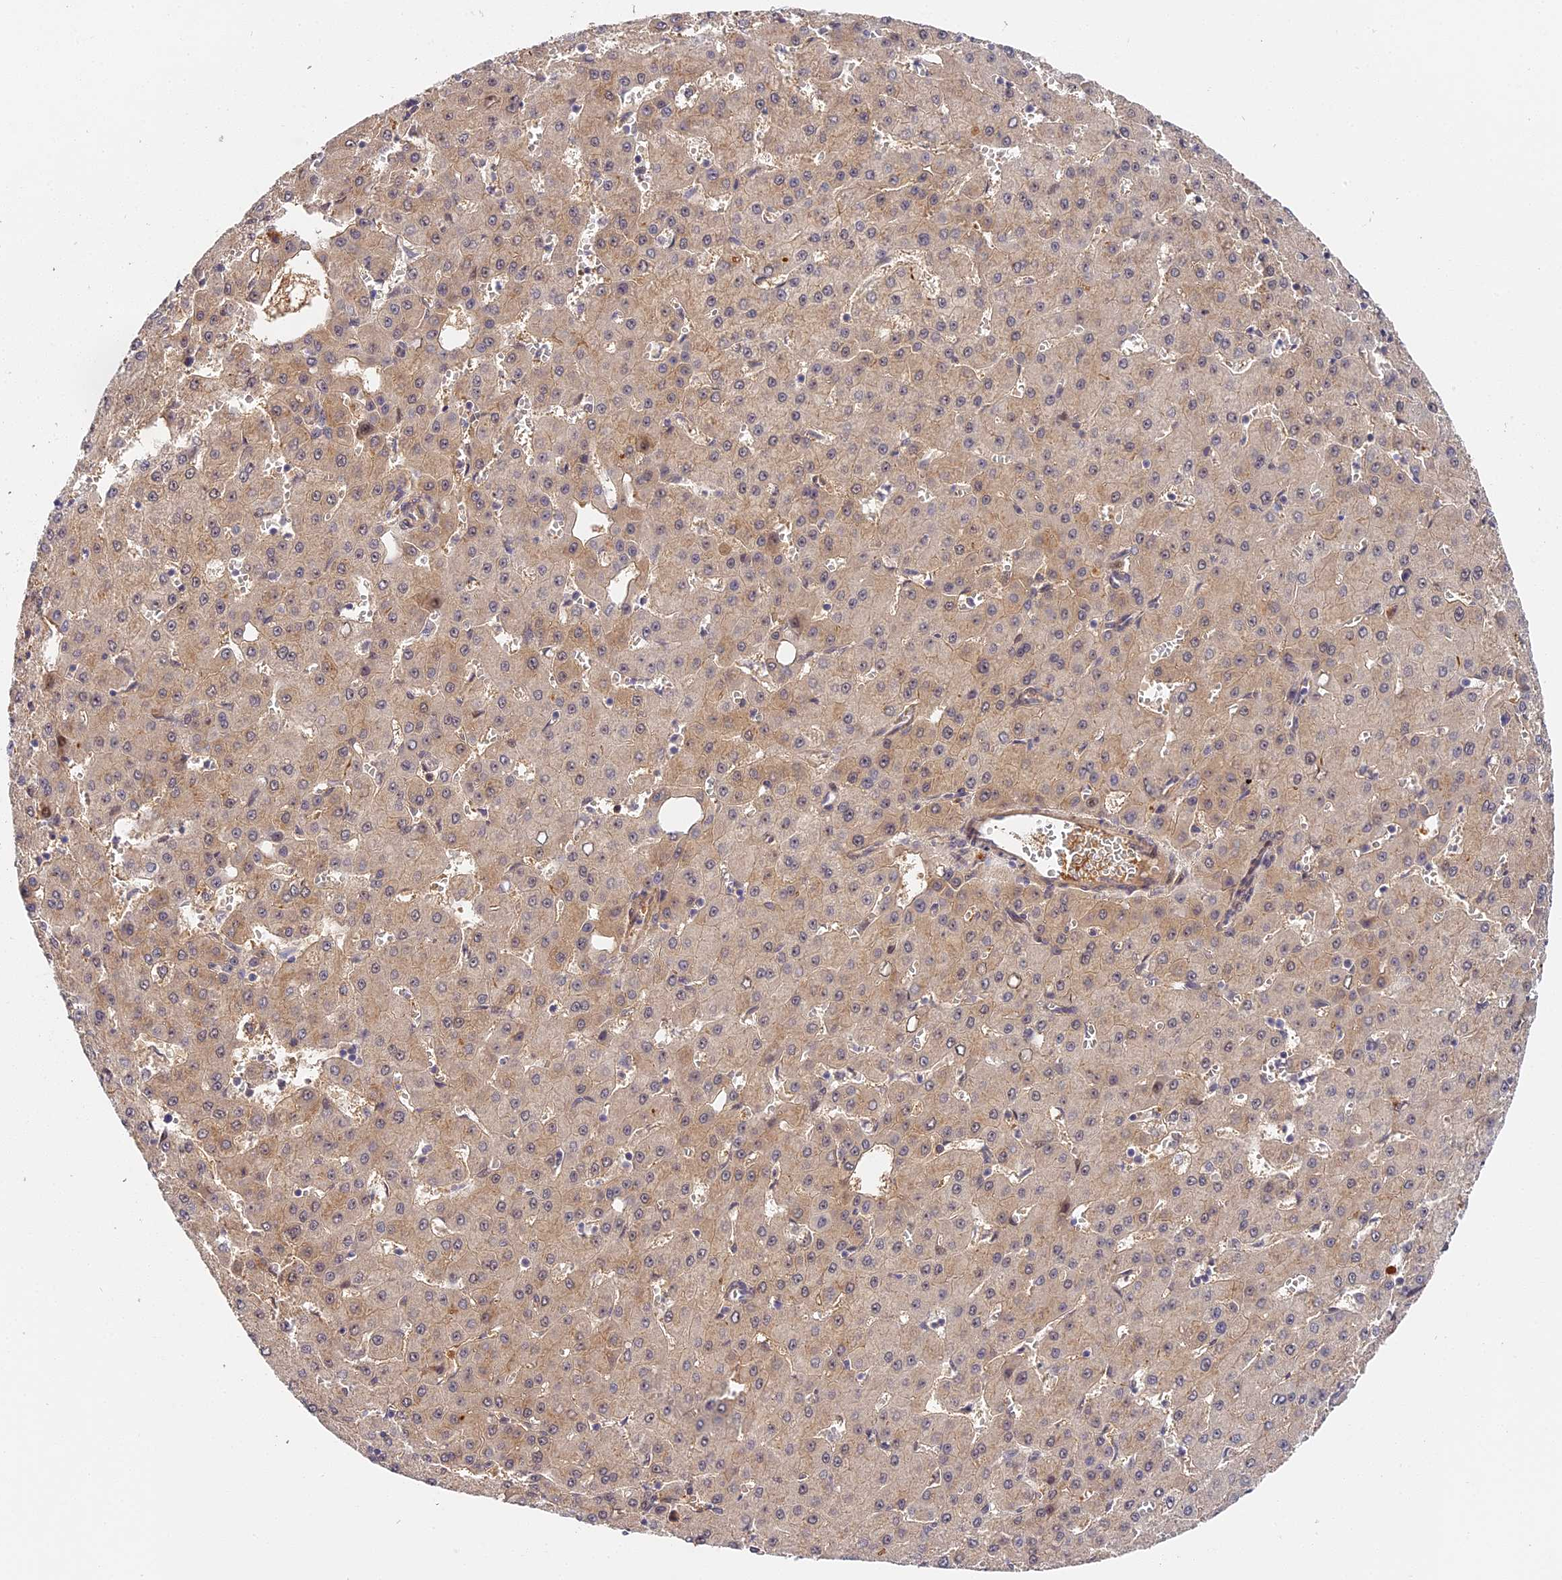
{"staining": {"intensity": "weak", "quantity": ">75%", "location": "cytoplasmic/membranous"}, "tissue": "liver cancer", "cell_type": "Tumor cells", "image_type": "cancer", "snomed": [{"axis": "morphology", "description": "Carcinoma, Hepatocellular, NOS"}, {"axis": "topography", "description": "Liver"}], "caption": "A photomicrograph showing weak cytoplasmic/membranous staining in approximately >75% of tumor cells in hepatocellular carcinoma (liver), as visualized by brown immunohistochemical staining.", "gene": "IMPACT", "patient": {"sex": "male", "age": 47}}